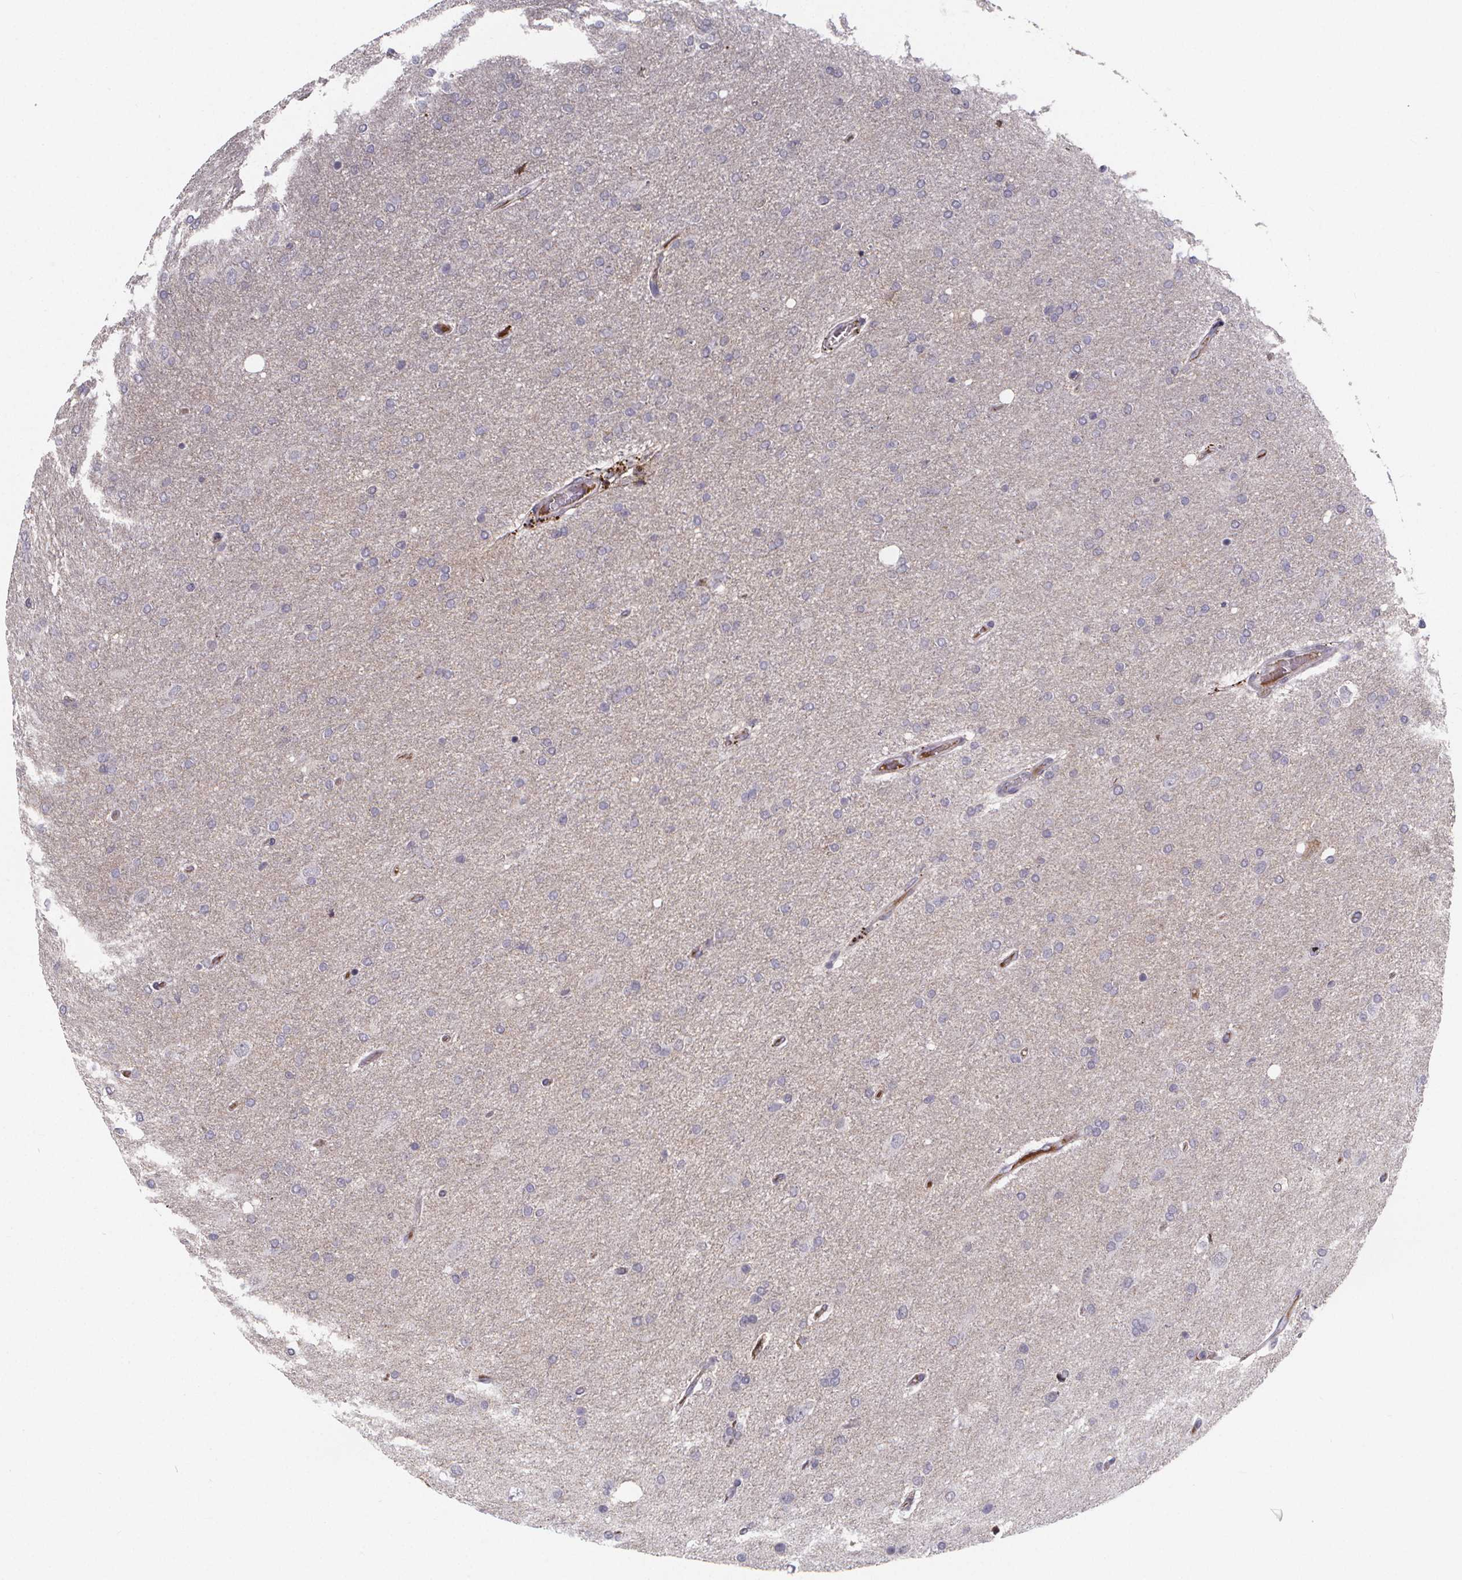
{"staining": {"intensity": "negative", "quantity": "none", "location": "none"}, "tissue": "glioma", "cell_type": "Tumor cells", "image_type": "cancer", "snomed": [{"axis": "morphology", "description": "Glioma, malignant, High grade"}, {"axis": "topography", "description": "Cerebral cortex"}], "caption": "IHC of human glioma exhibits no expression in tumor cells.", "gene": "AGT", "patient": {"sex": "male", "age": 70}}